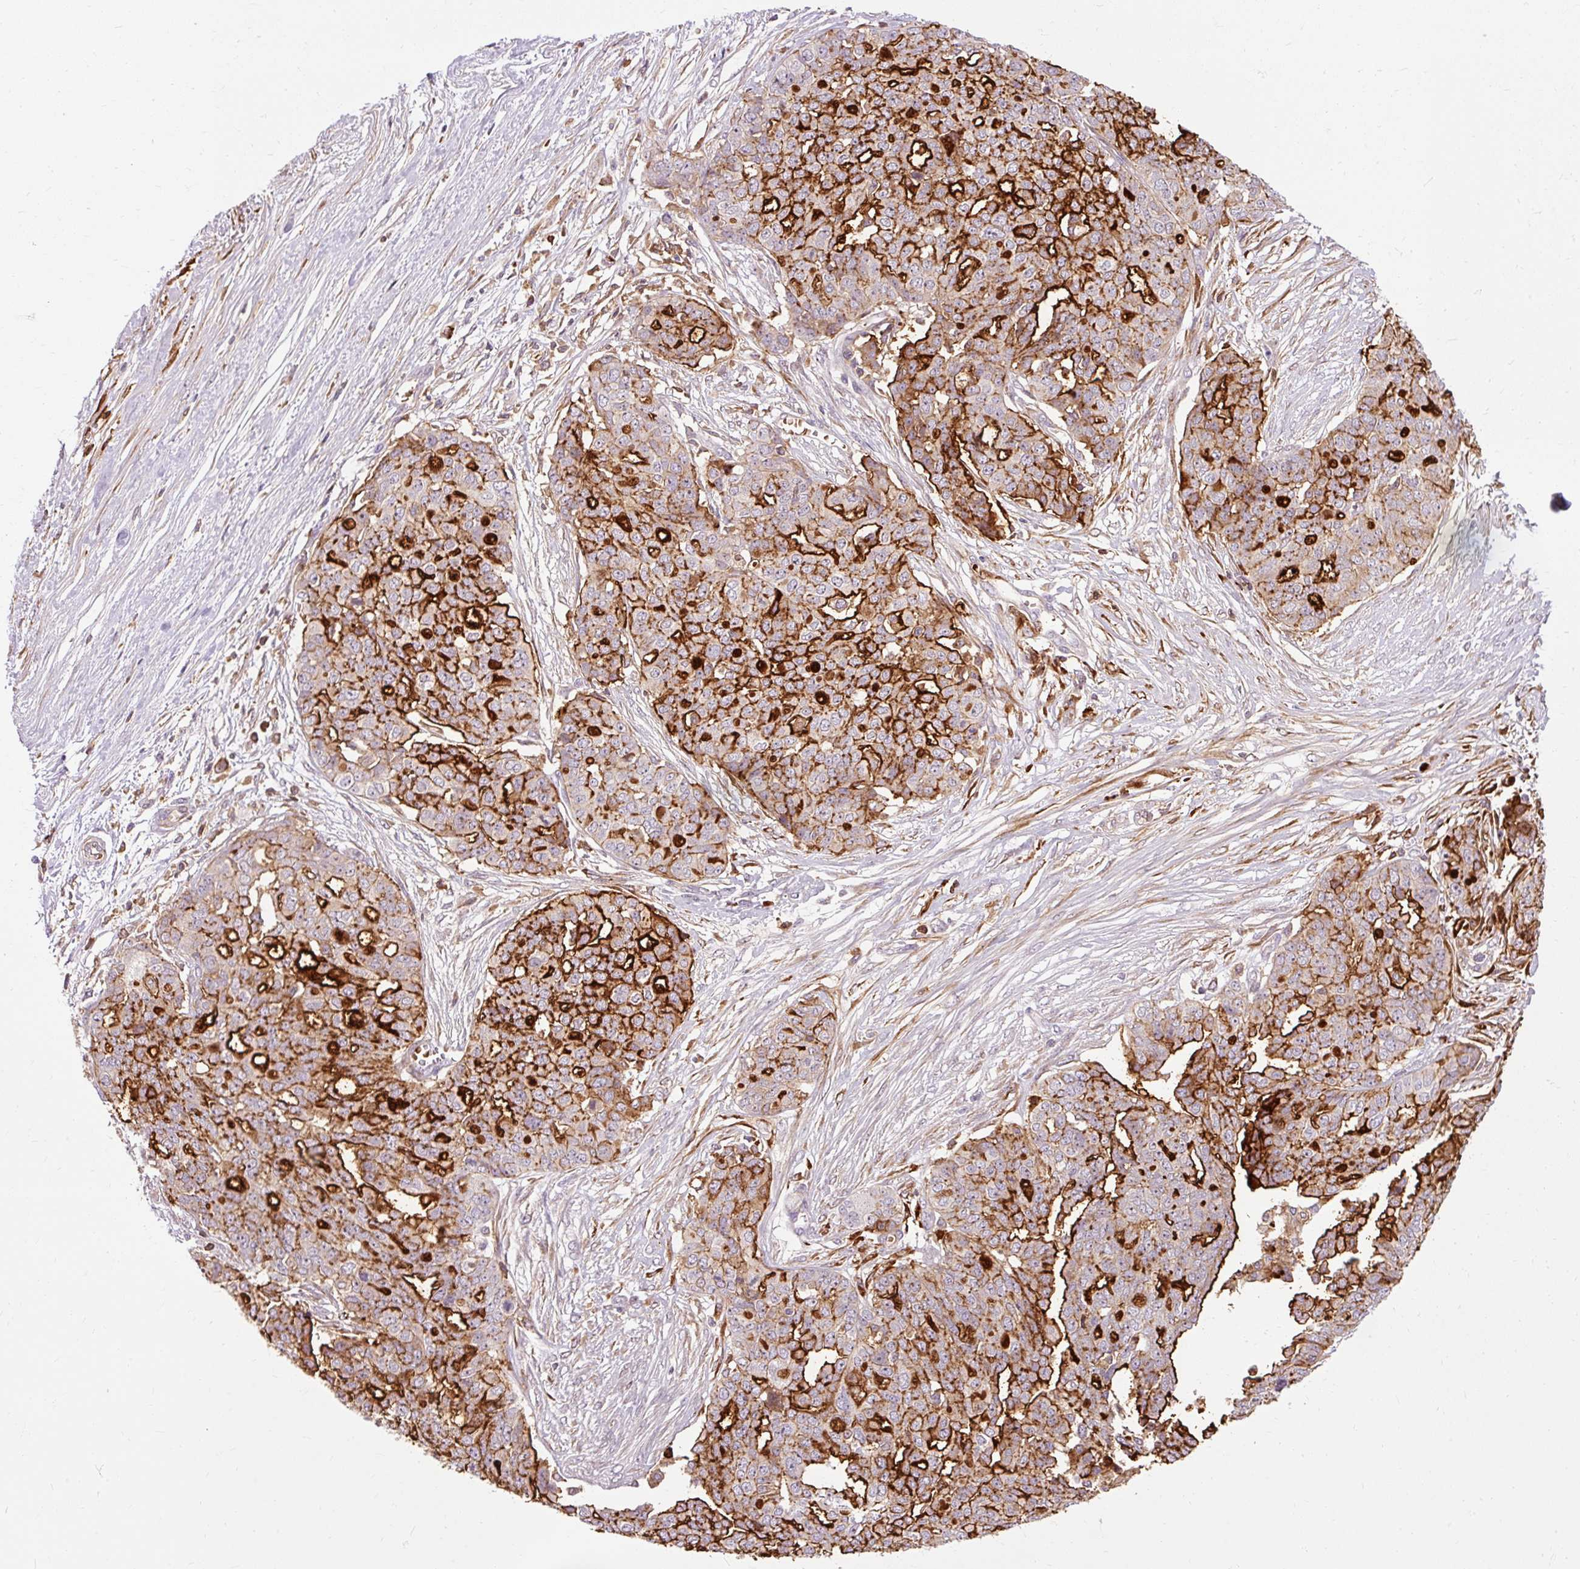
{"staining": {"intensity": "strong", "quantity": ">75%", "location": "cytoplasmic/membranous"}, "tissue": "ovarian cancer", "cell_type": "Tumor cells", "image_type": "cancer", "snomed": [{"axis": "morphology", "description": "Cystadenocarcinoma, serous, NOS"}, {"axis": "topography", "description": "Soft tissue"}, {"axis": "topography", "description": "Ovary"}], "caption": "IHC photomicrograph of serous cystadenocarcinoma (ovarian) stained for a protein (brown), which shows high levels of strong cytoplasmic/membranous expression in about >75% of tumor cells.", "gene": "CEBPZ", "patient": {"sex": "female", "age": 57}}